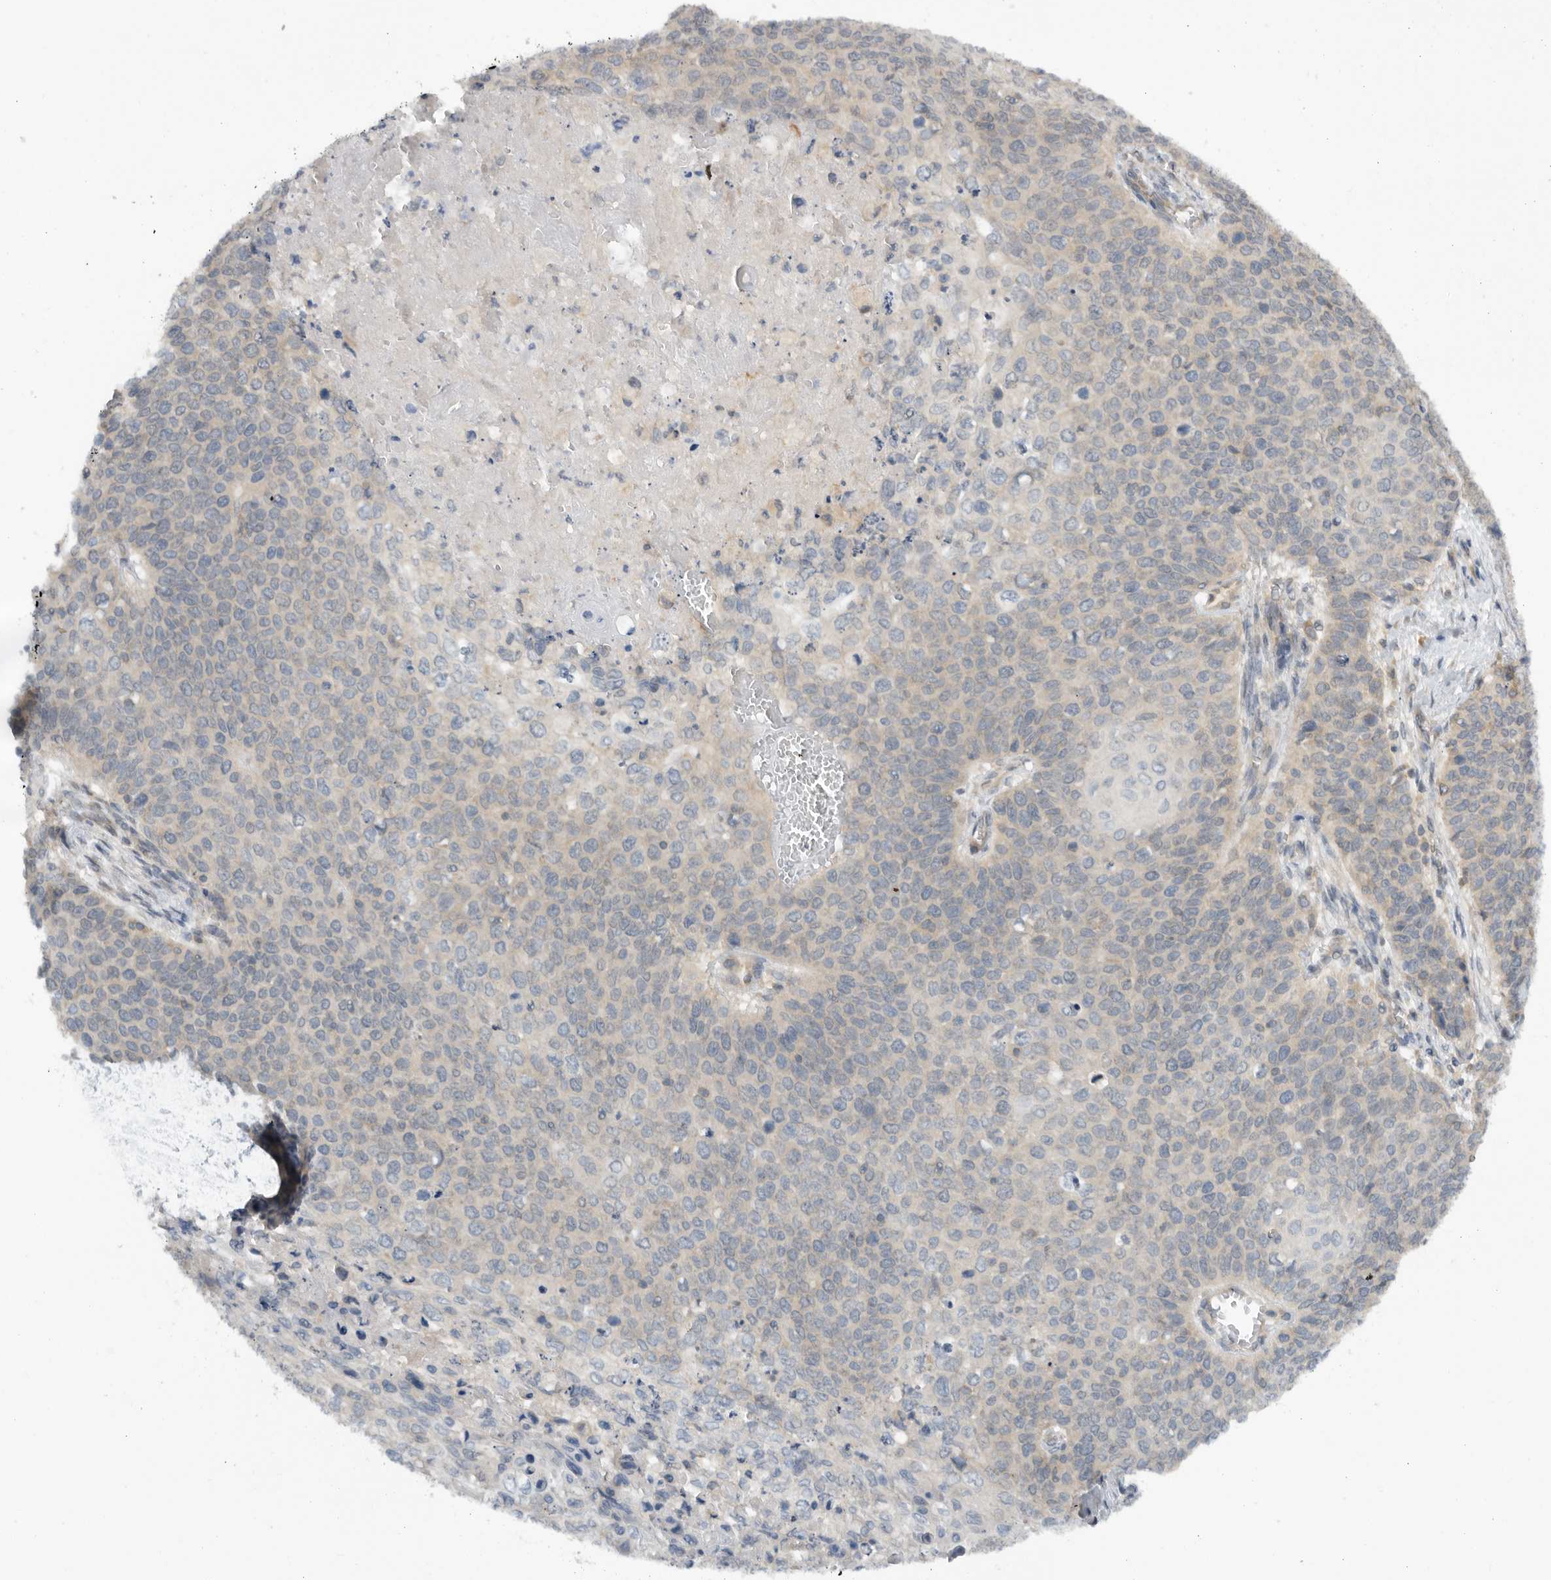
{"staining": {"intensity": "weak", "quantity": "<25%", "location": "cytoplasmic/membranous"}, "tissue": "cervical cancer", "cell_type": "Tumor cells", "image_type": "cancer", "snomed": [{"axis": "morphology", "description": "Squamous cell carcinoma, NOS"}, {"axis": "topography", "description": "Cervix"}], "caption": "IHC histopathology image of human squamous cell carcinoma (cervical) stained for a protein (brown), which displays no staining in tumor cells.", "gene": "AASDHPPT", "patient": {"sex": "female", "age": 39}}